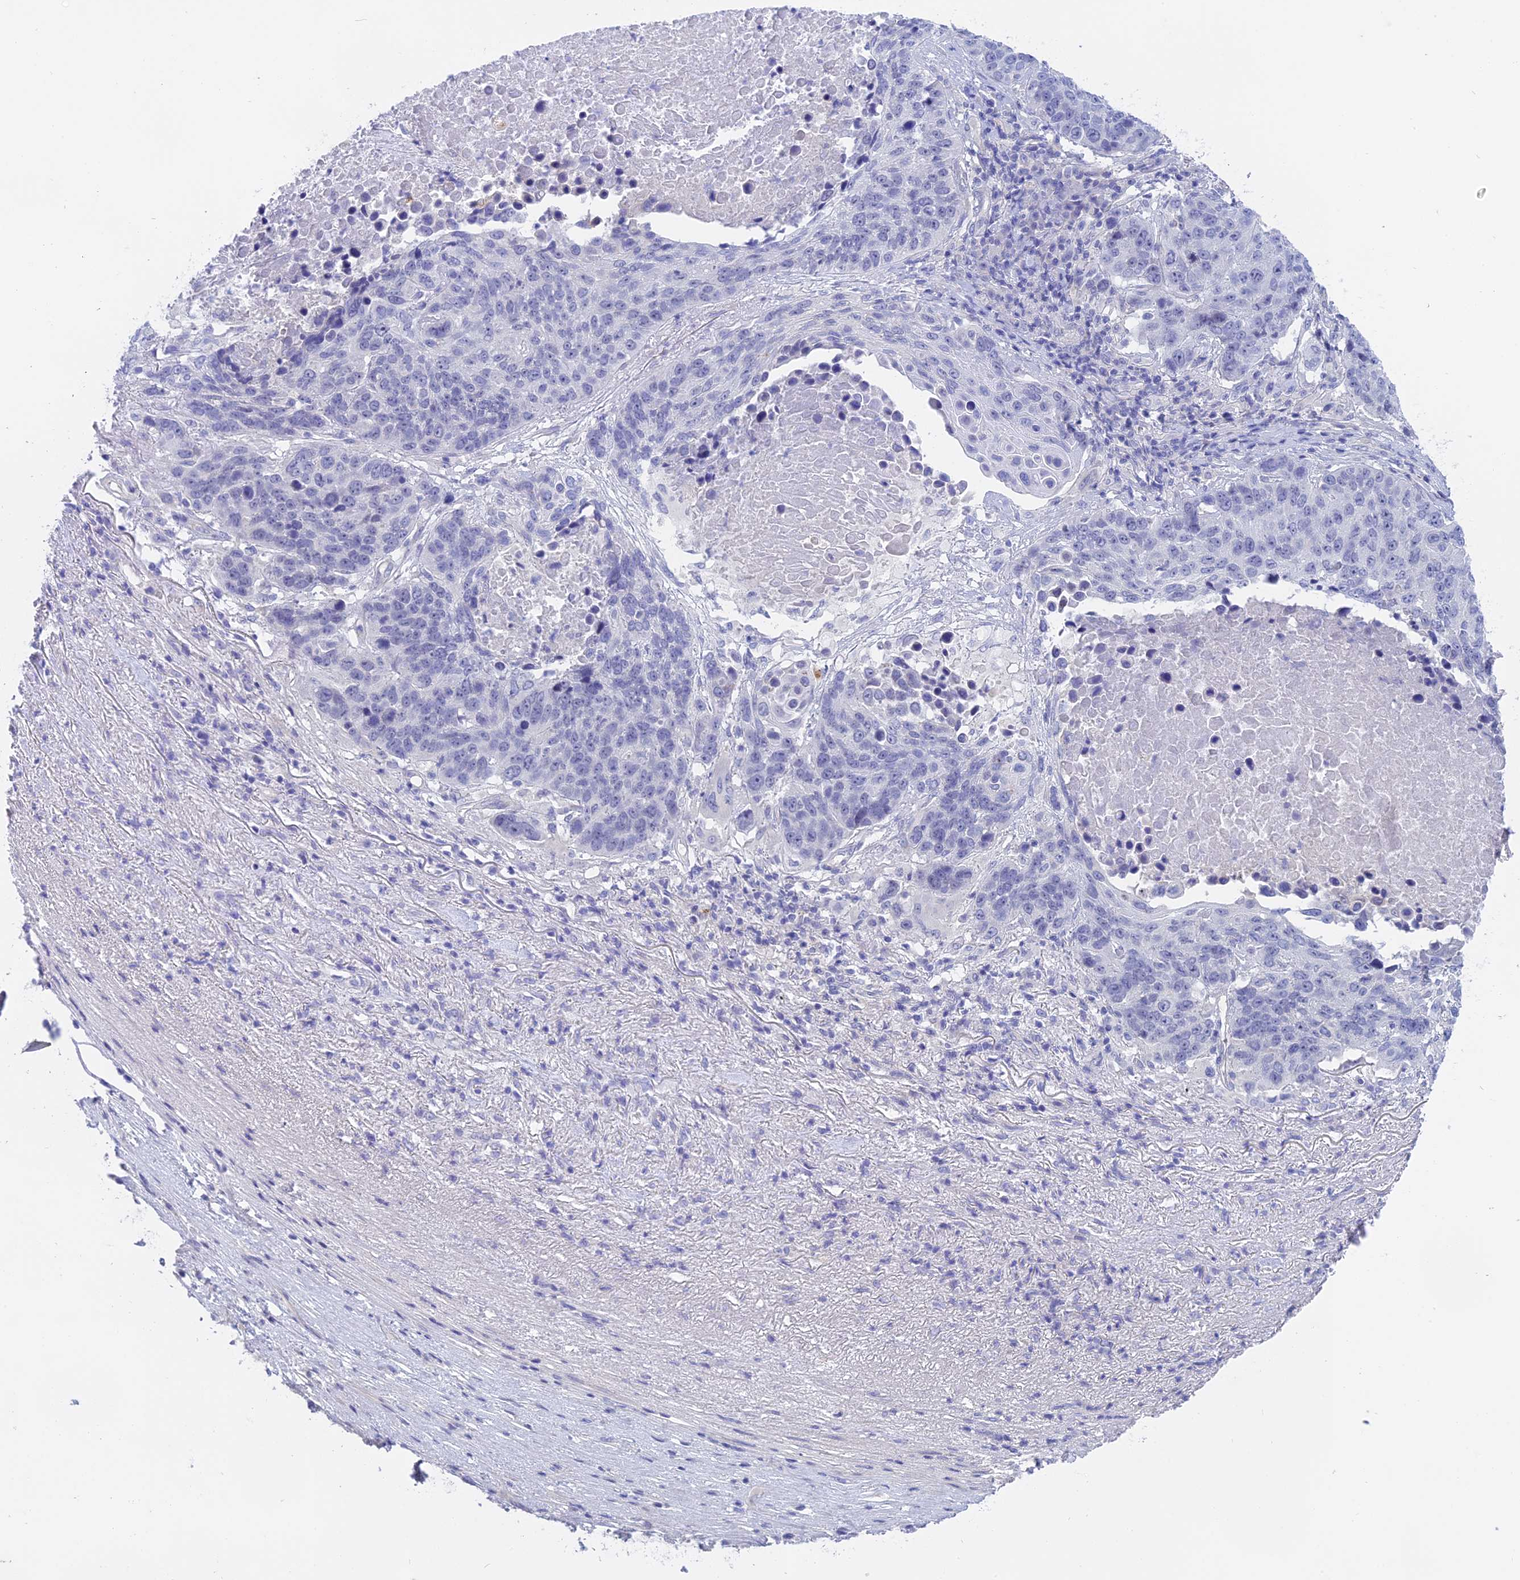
{"staining": {"intensity": "negative", "quantity": "none", "location": "none"}, "tissue": "lung cancer", "cell_type": "Tumor cells", "image_type": "cancer", "snomed": [{"axis": "morphology", "description": "Normal tissue, NOS"}, {"axis": "morphology", "description": "Squamous cell carcinoma, NOS"}, {"axis": "topography", "description": "Lymph node"}, {"axis": "topography", "description": "Lung"}], "caption": "Photomicrograph shows no significant protein positivity in tumor cells of squamous cell carcinoma (lung).", "gene": "GLB1L", "patient": {"sex": "male", "age": 66}}